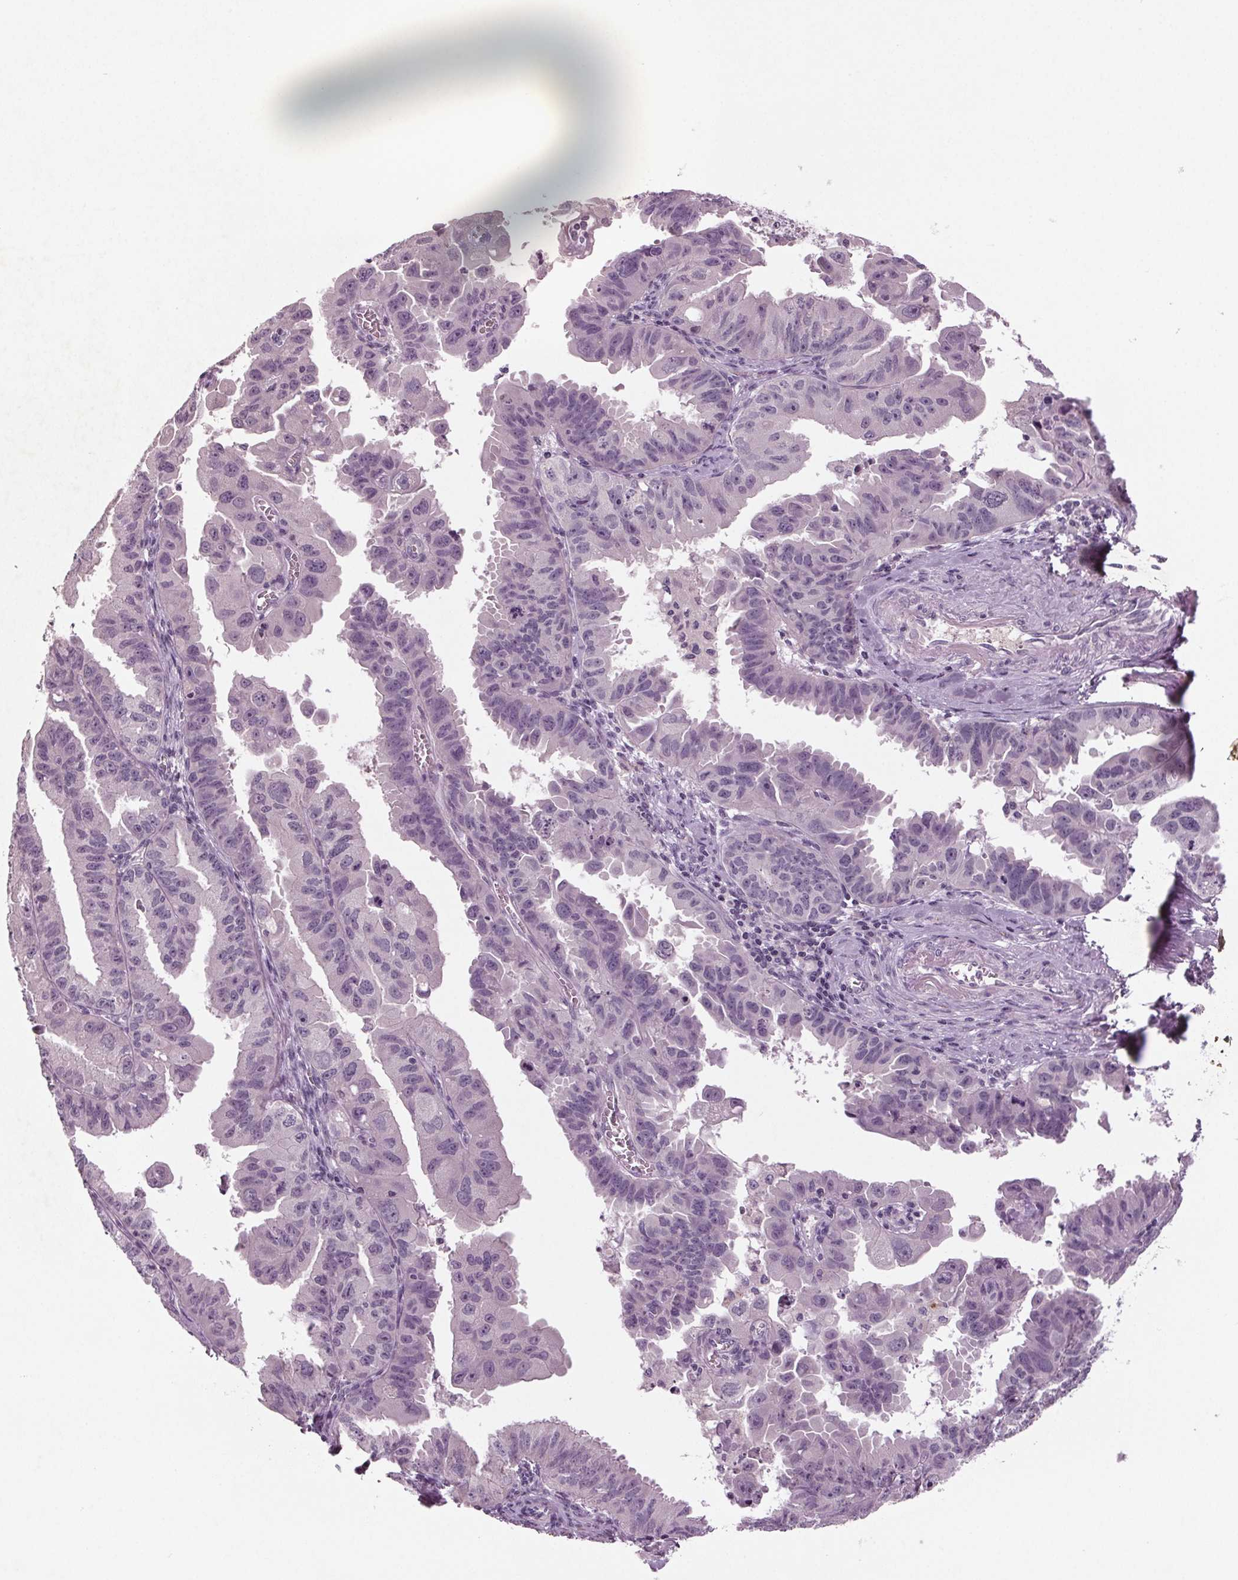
{"staining": {"intensity": "negative", "quantity": "none", "location": "none"}, "tissue": "ovarian cancer", "cell_type": "Tumor cells", "image_type": "cancer", "snomed": [{"axis": "morphology", "description": "Carcinoma, endometroid"}, {"axis": "topography", "description": "Ovary"}], "caption": "Human ovarian cancer (endometroid carcinoma) stained for a protein using immunohistochemistry (IHC) shows no expression in tumor cells.", "gene": "BHLHE22", "patient": {"sex": "female", "age": 85}}